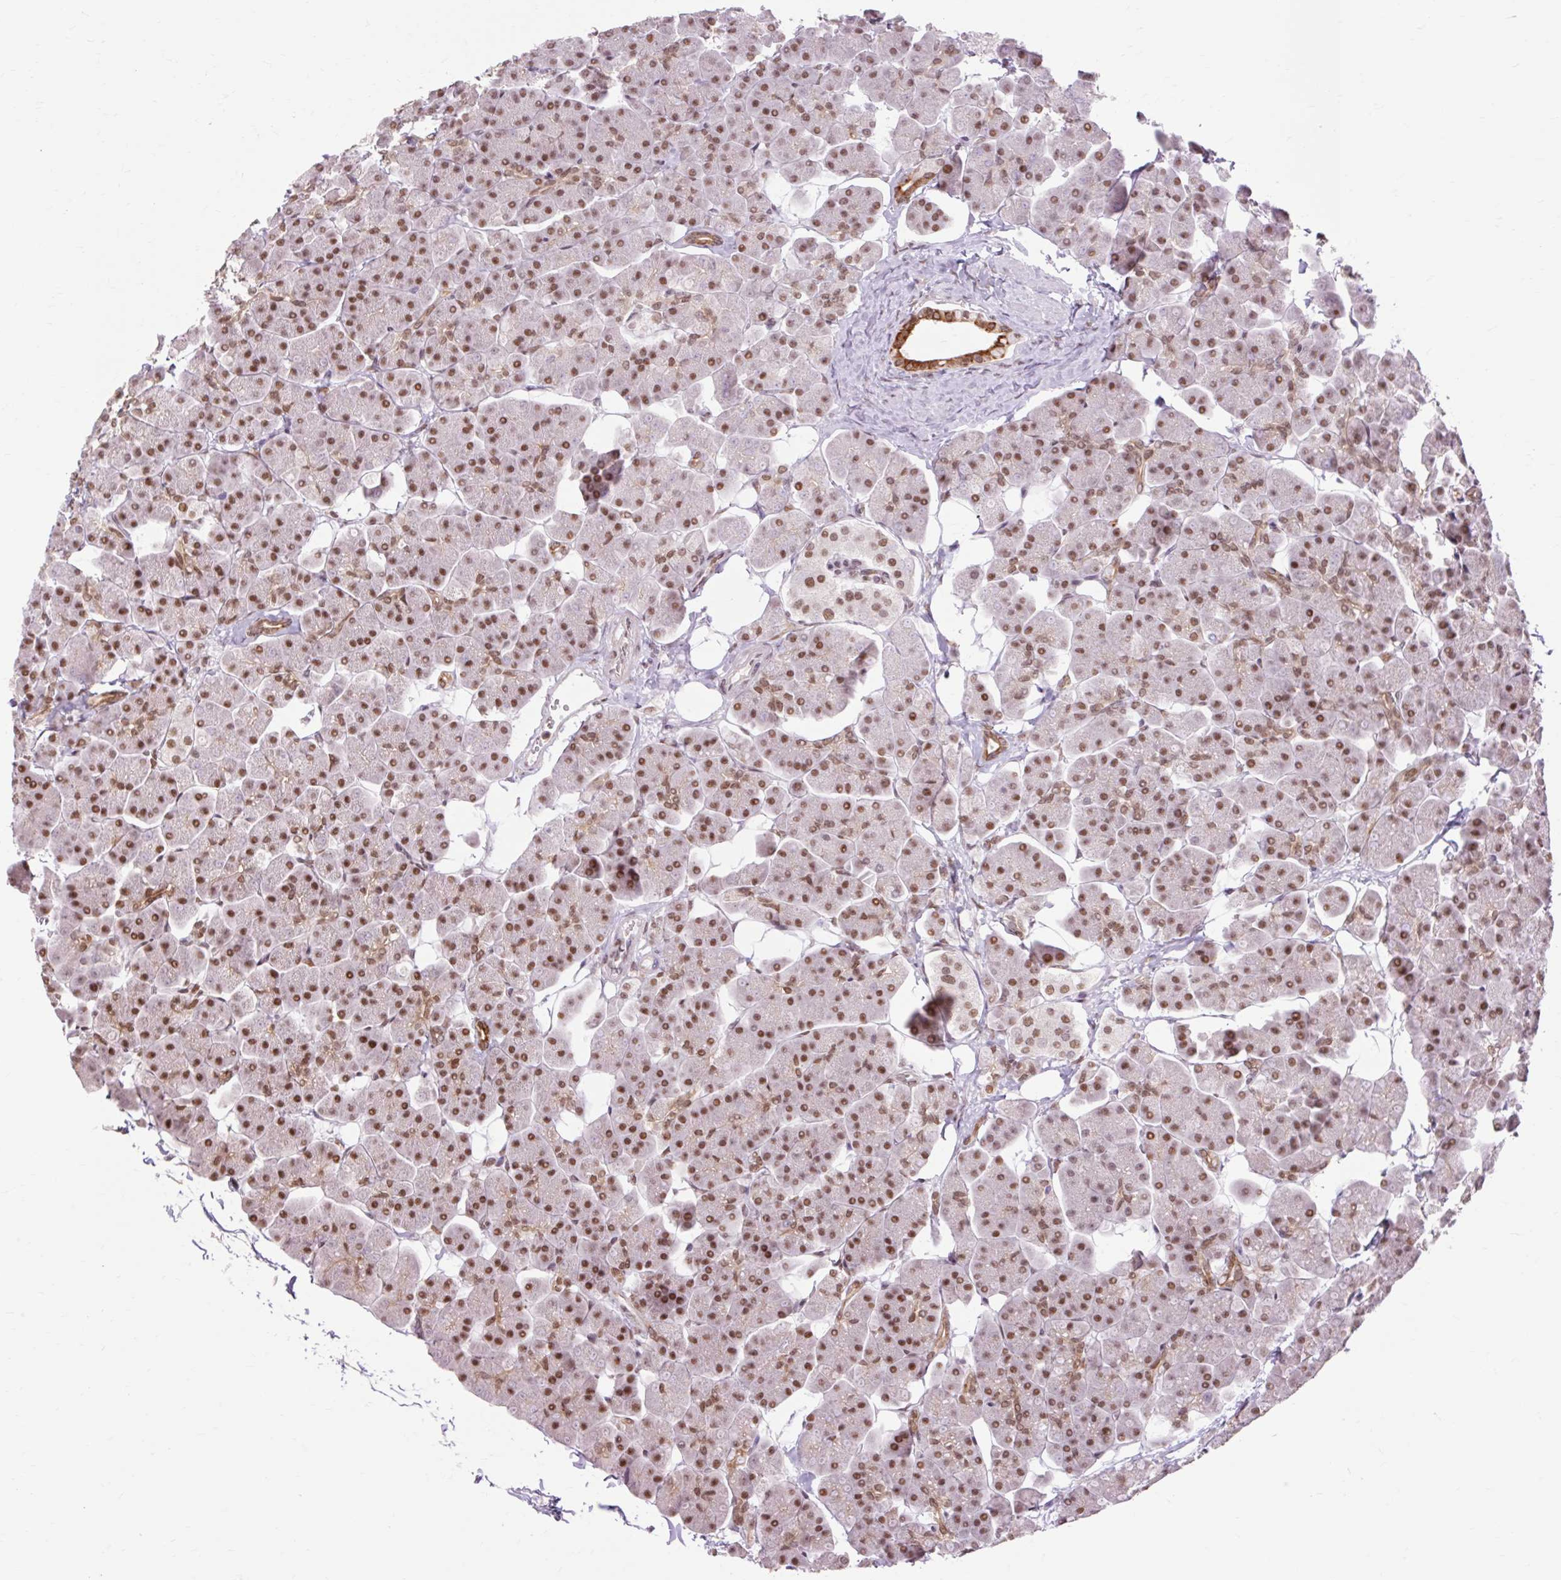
{"staining": {"intensity": "moderate", "quantity": ">75%", "location": "cytoplasmic/membranous,nuclear"}, "tissue": "pancreas", "cell_type": "Exocrine glandular cells", "image_type": "normal", "snomed": [{"axis": "morphology", "description": "Normal tissue, NOS"}, {"axis": "topography", "description": "Pancreas"}, {"axis": "topography", "description": "Peripheral nerve tissue"}], "caption": "A brown stain shows moderate cytoplasmic/membranous,nuclear positivity of a protein in exocrine glandular cells of unremarkable pancreas. (DAB (3,3'-diaminobenzidine) IHC with brightfield microscopy, high magnification).", "gene": "ENSG00000261832", "patient": {"sex": "male", "age": 54}}